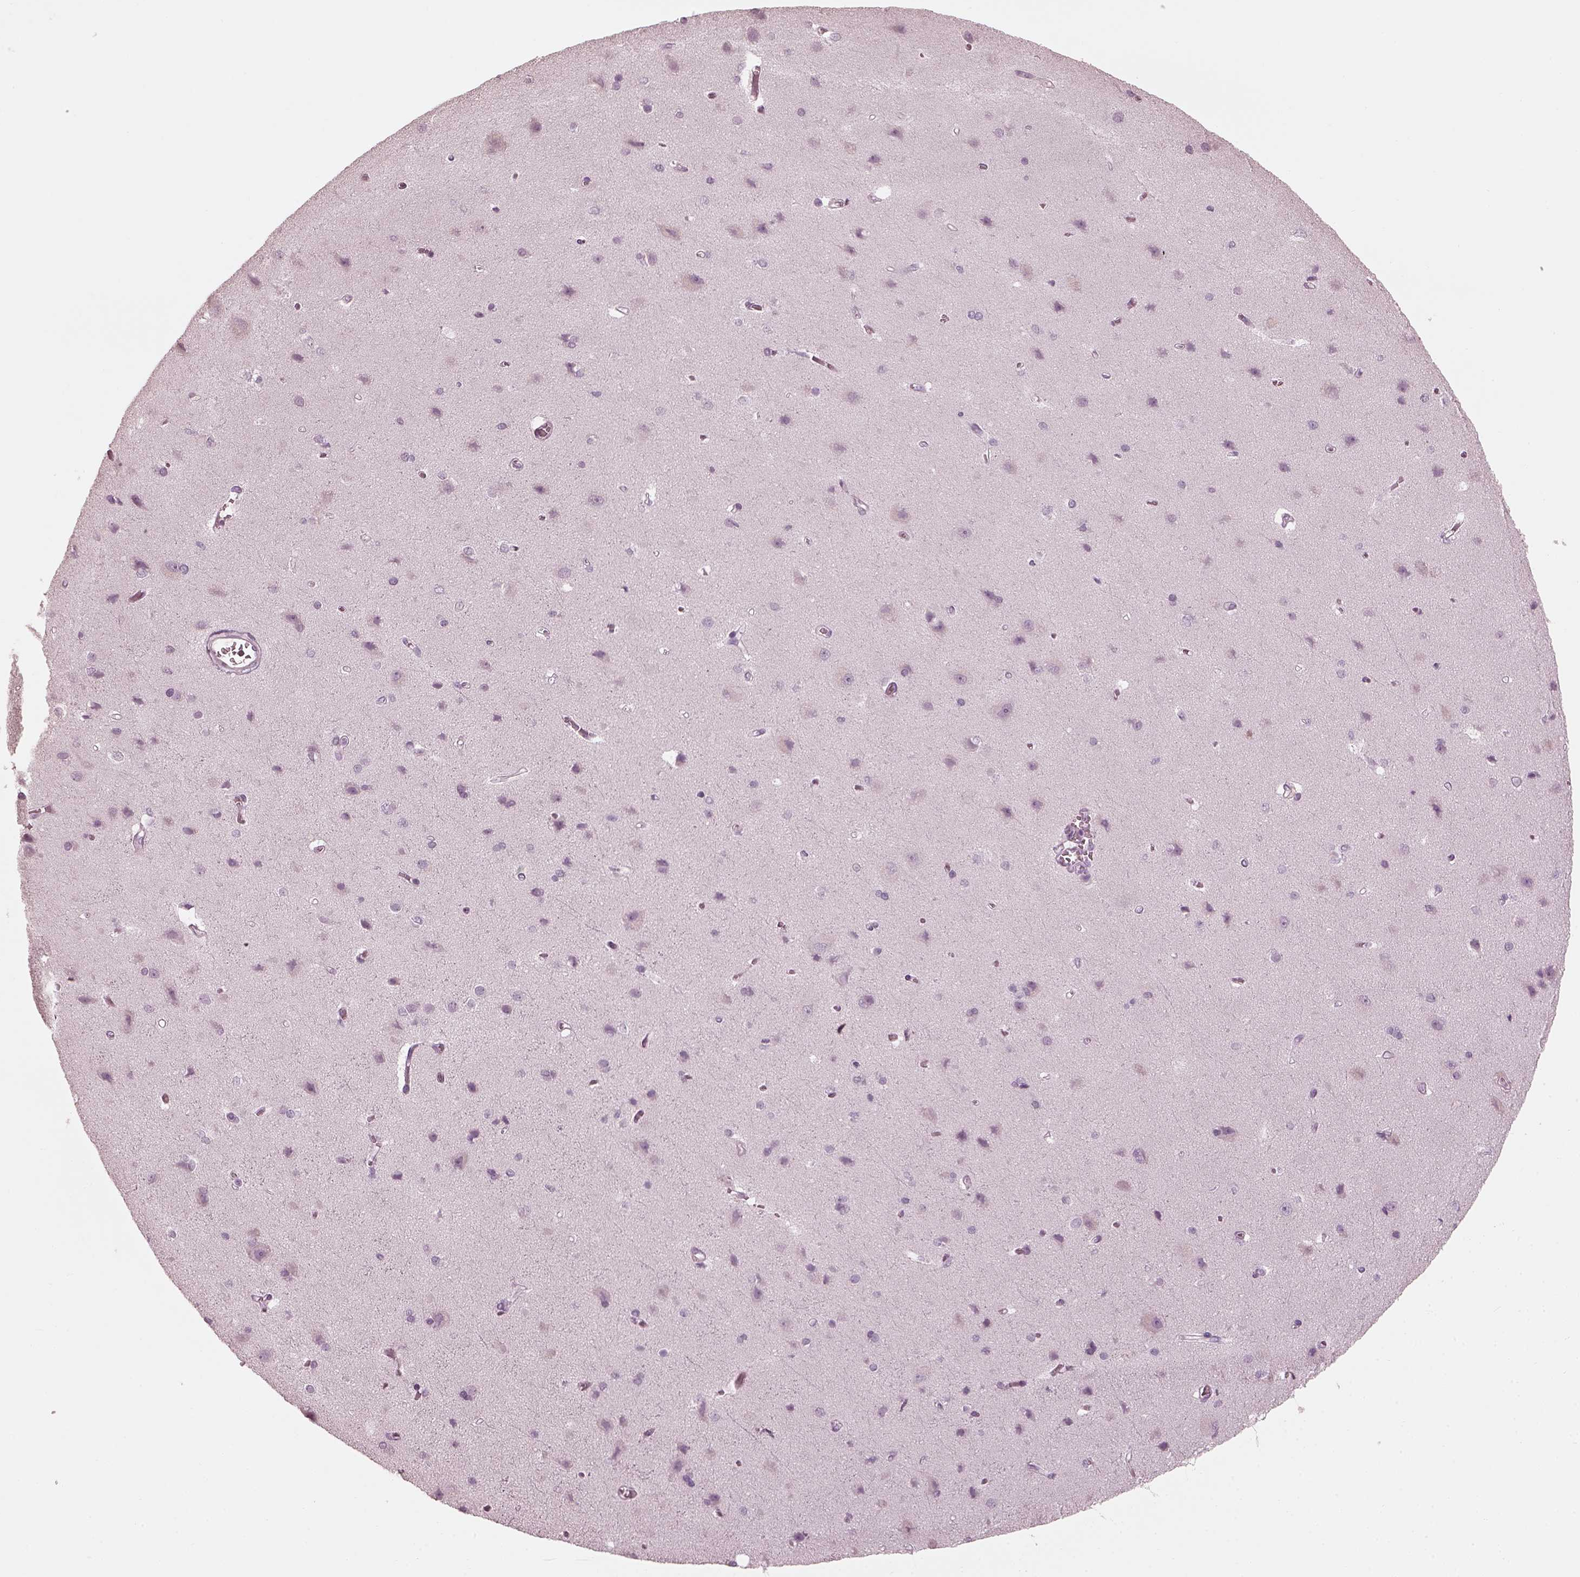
{"staining": {"intensity": "negative", "quantity": "none", "location": "none"}, "tissue": "cerebral cortex", "cell_type": "Endothelial cells", "image_type": "normal", "snomed": [{"axis": "morphology", "description": "Normal tissue, NOS"}, {"axis": "topography", "description": "Cerebral cortex"}], "caption": "DAB immunohistochemical staining of benign human cerebral cortex demonstrates no significant positivity in endothelial cells.", "gene": "SAXO2", "patient": {"sex": "male", "age": 37}}